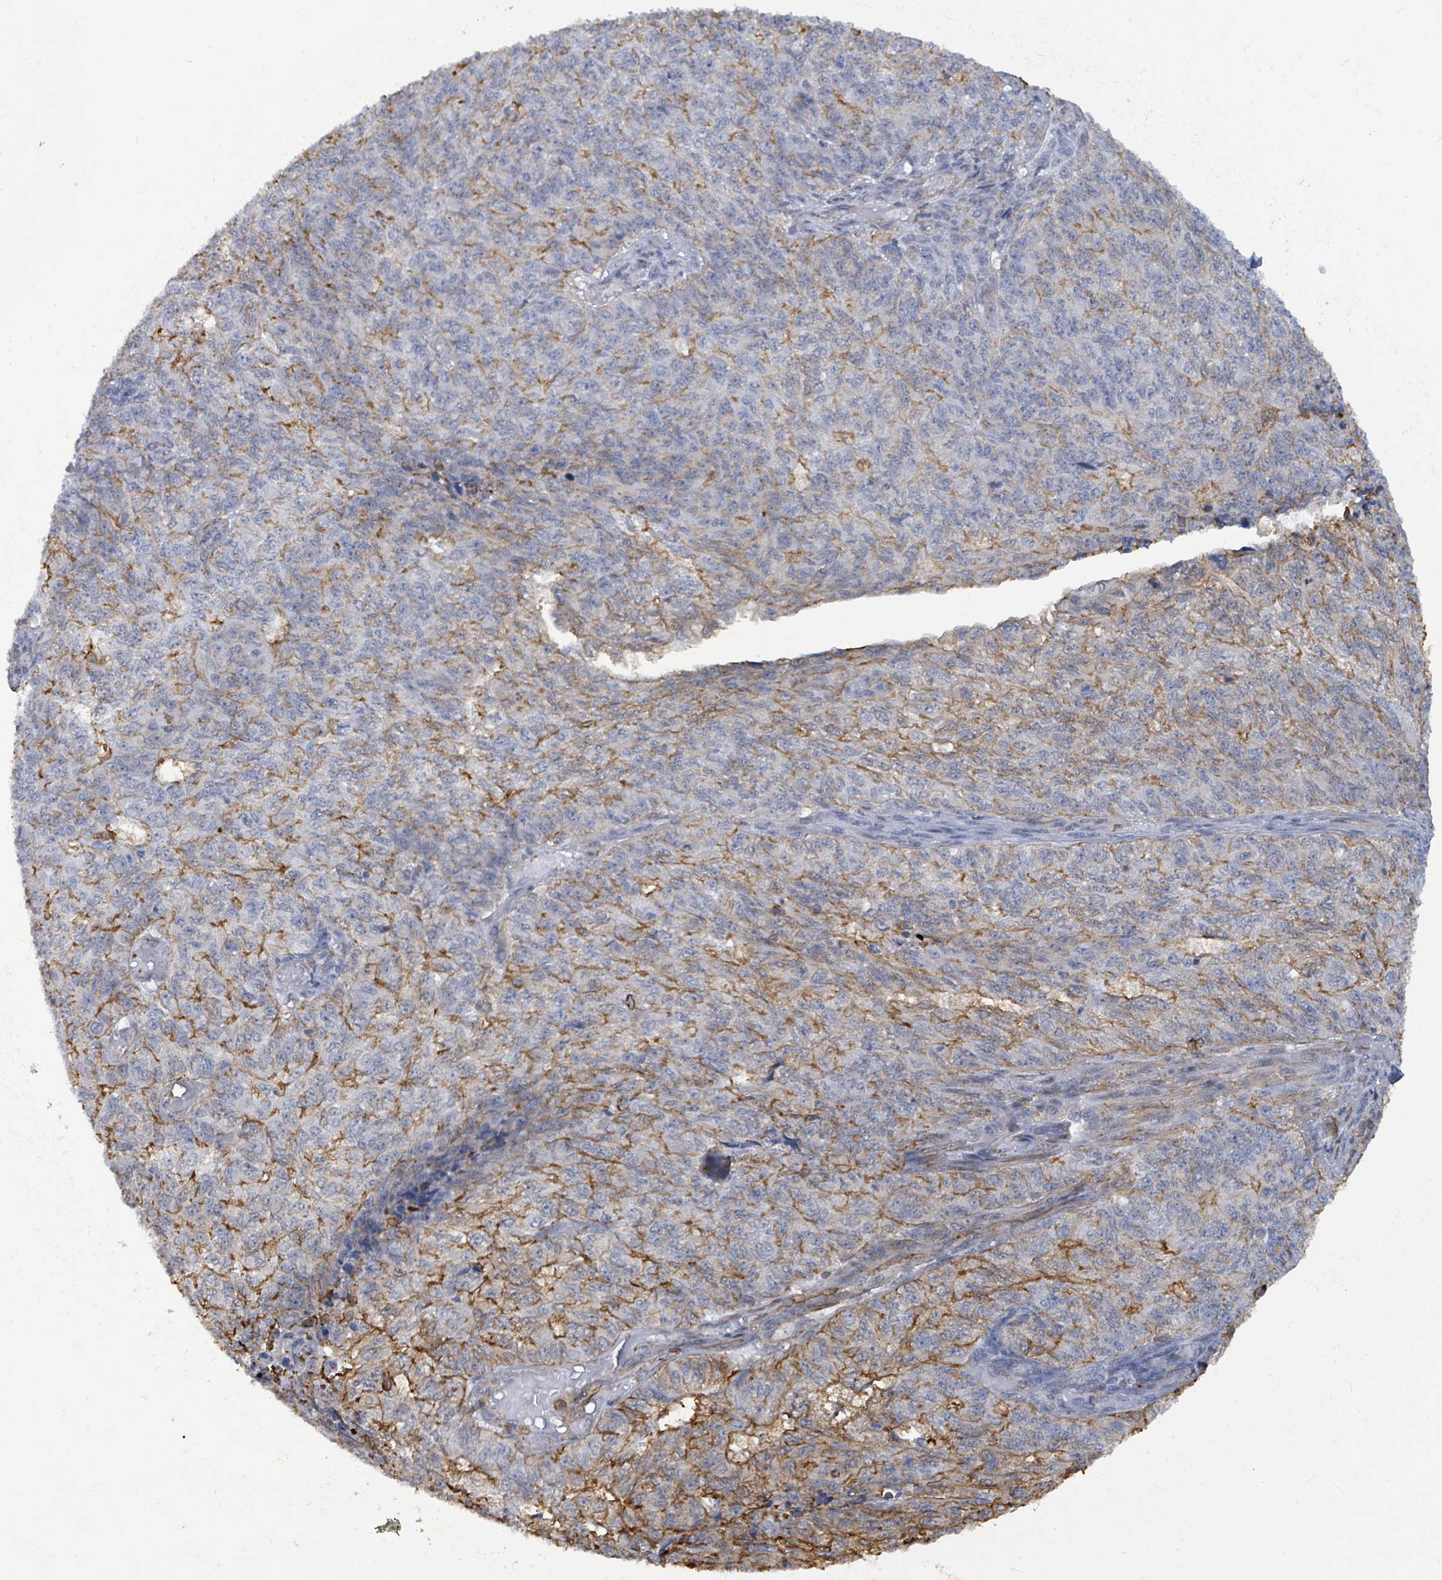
{"staining": {"intensity": "moderate", "quantity": "25%-75%", "location": "cytoplasmic/membranous"}, "tissue": "endometrial cancer", "cell_type": "Tumor cells", "image_type": "cancer", "snomed": [{"axis": "morphology", "description": "Adenocarcinoma, NOS"}, {"axis": "topography", "description": "Endometrium"}], "caption": "Immunohistochemical staining of endometrial cancer reveals medium levels of moderate cytoplasmic/membranous positivity in approximately 25%-75% of tumor cells. (DAB = brown stain, brightfield microscopy at high magnification).", "gene": "PRKRIP1", "patient": {"sex": "female", "age": 32}}